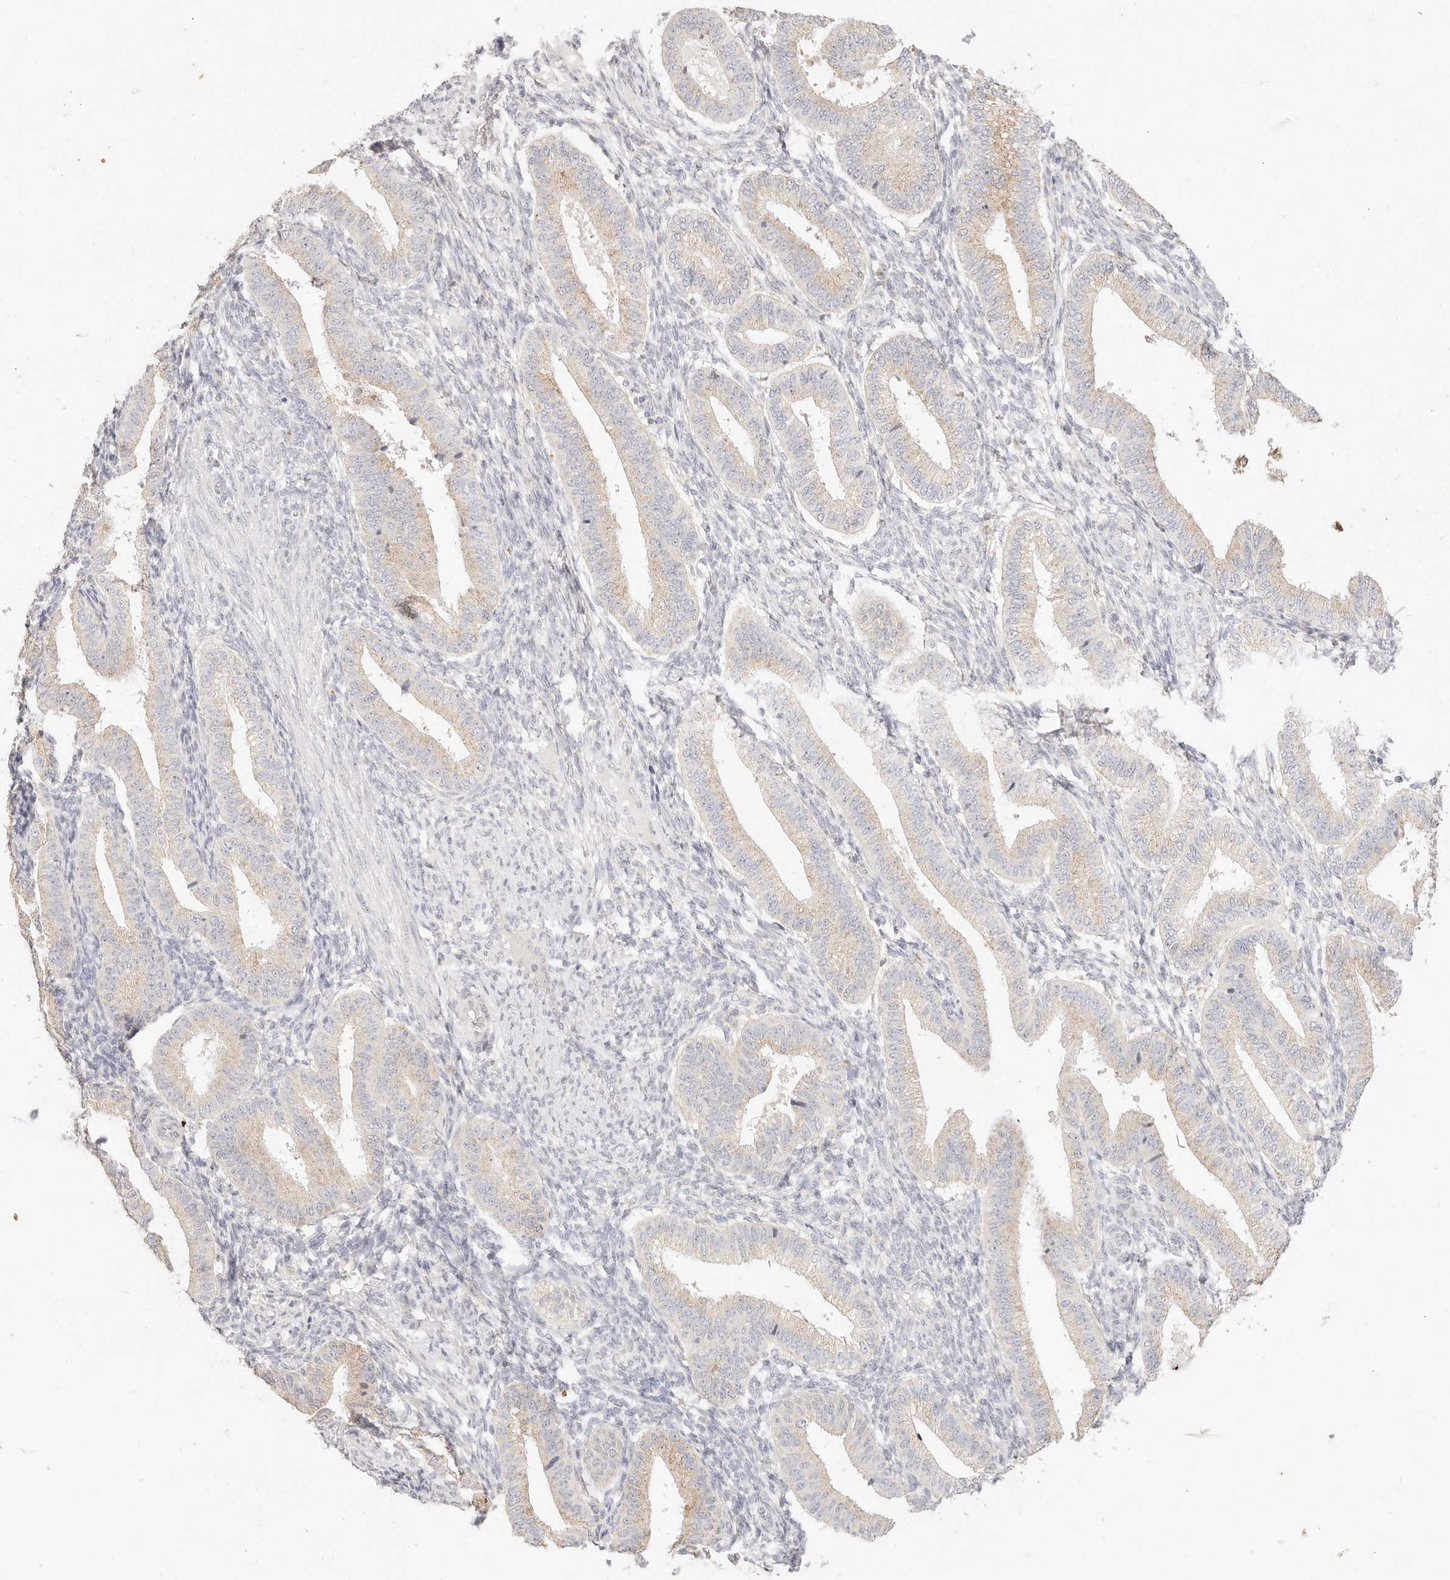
{"staining": {"intensity": "negative", "quantity": "none", "location": "none"}, "tissue": "endometrium", "cell_type": "Cells in endometrial stroma", "image_type": "normal", "snomed": [{"axis": "morphology", "description": "Normal tissue, NOS"}, {"axis": "topography", "description": "Endometrium"}], "caption": "This is an IHC micrograph of normal endometrium. There is no staining in cells in endometrial stroma.", "gene": "ACOX1", "patient": {"sex": "female", "age": 39}}